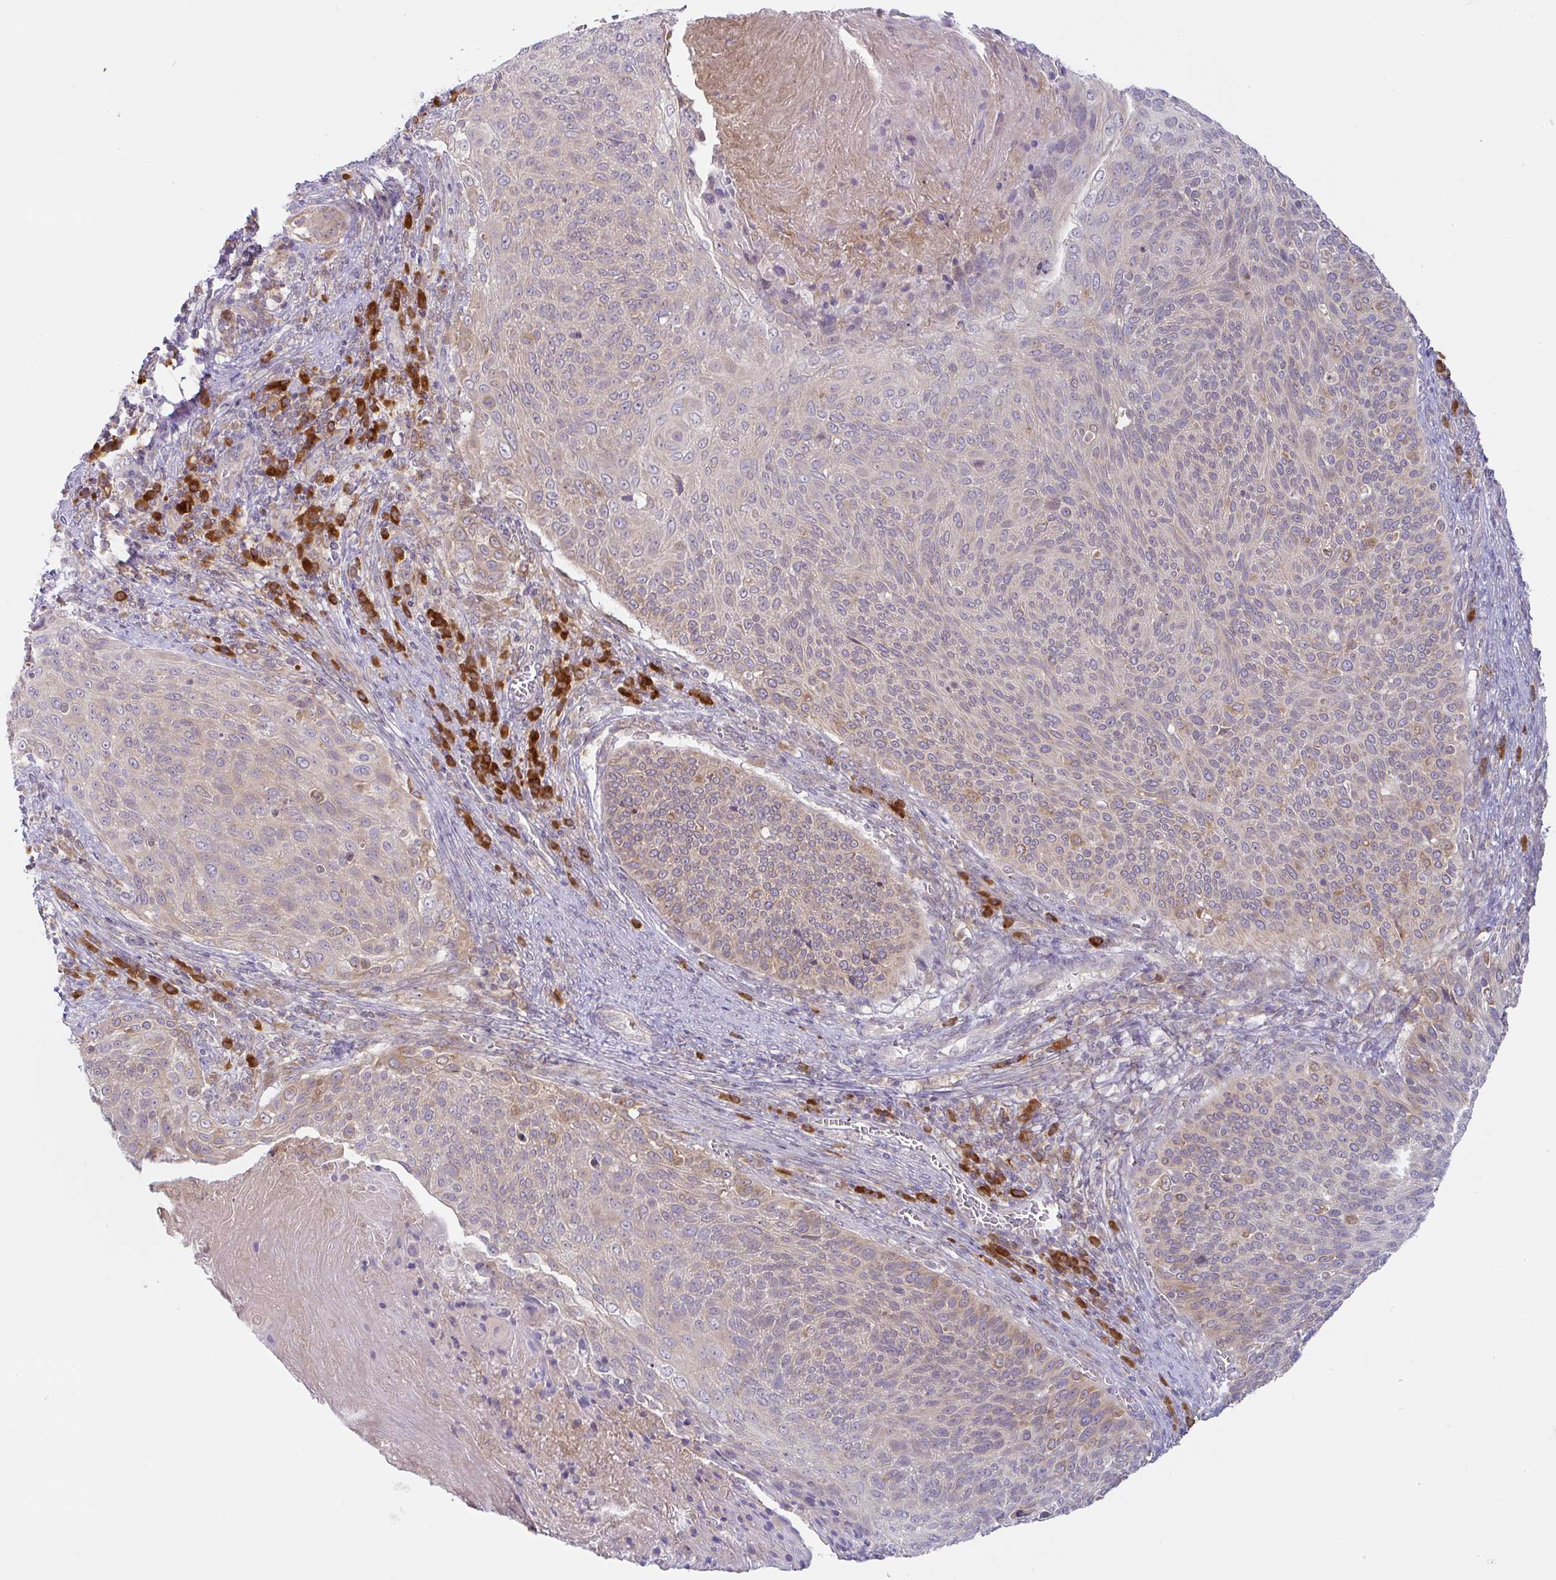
{"staining": {"intensity": "weak", "quantity": "25%-75%", "location": "cytoplasmic/membranous"}, "tissue": "cervical cancer", "cell_type": "Tumor cells", "image_type": "cancer", "snomed": [{"axis": "morphology", "description": "Squamous cell carcinoma, NOS"}, {"axis": "topography", "description": "Cervix"}], "caption": "IHC staining of cervical squamous cell carcinoma, which reveals low levels of weak cytoplasmic/membranous positivity in approximately 25%-75% of tumor cells indicating weak cytoplasmic/membranous protein expression. The staining was performed using DAB (3,3'-diaminobenzidine) (brown) for protein detection and nuclei were counterstained in hematoxylin (blue).", "gene": "DERL2", "patient": {"sex": "female", "age": 31}}